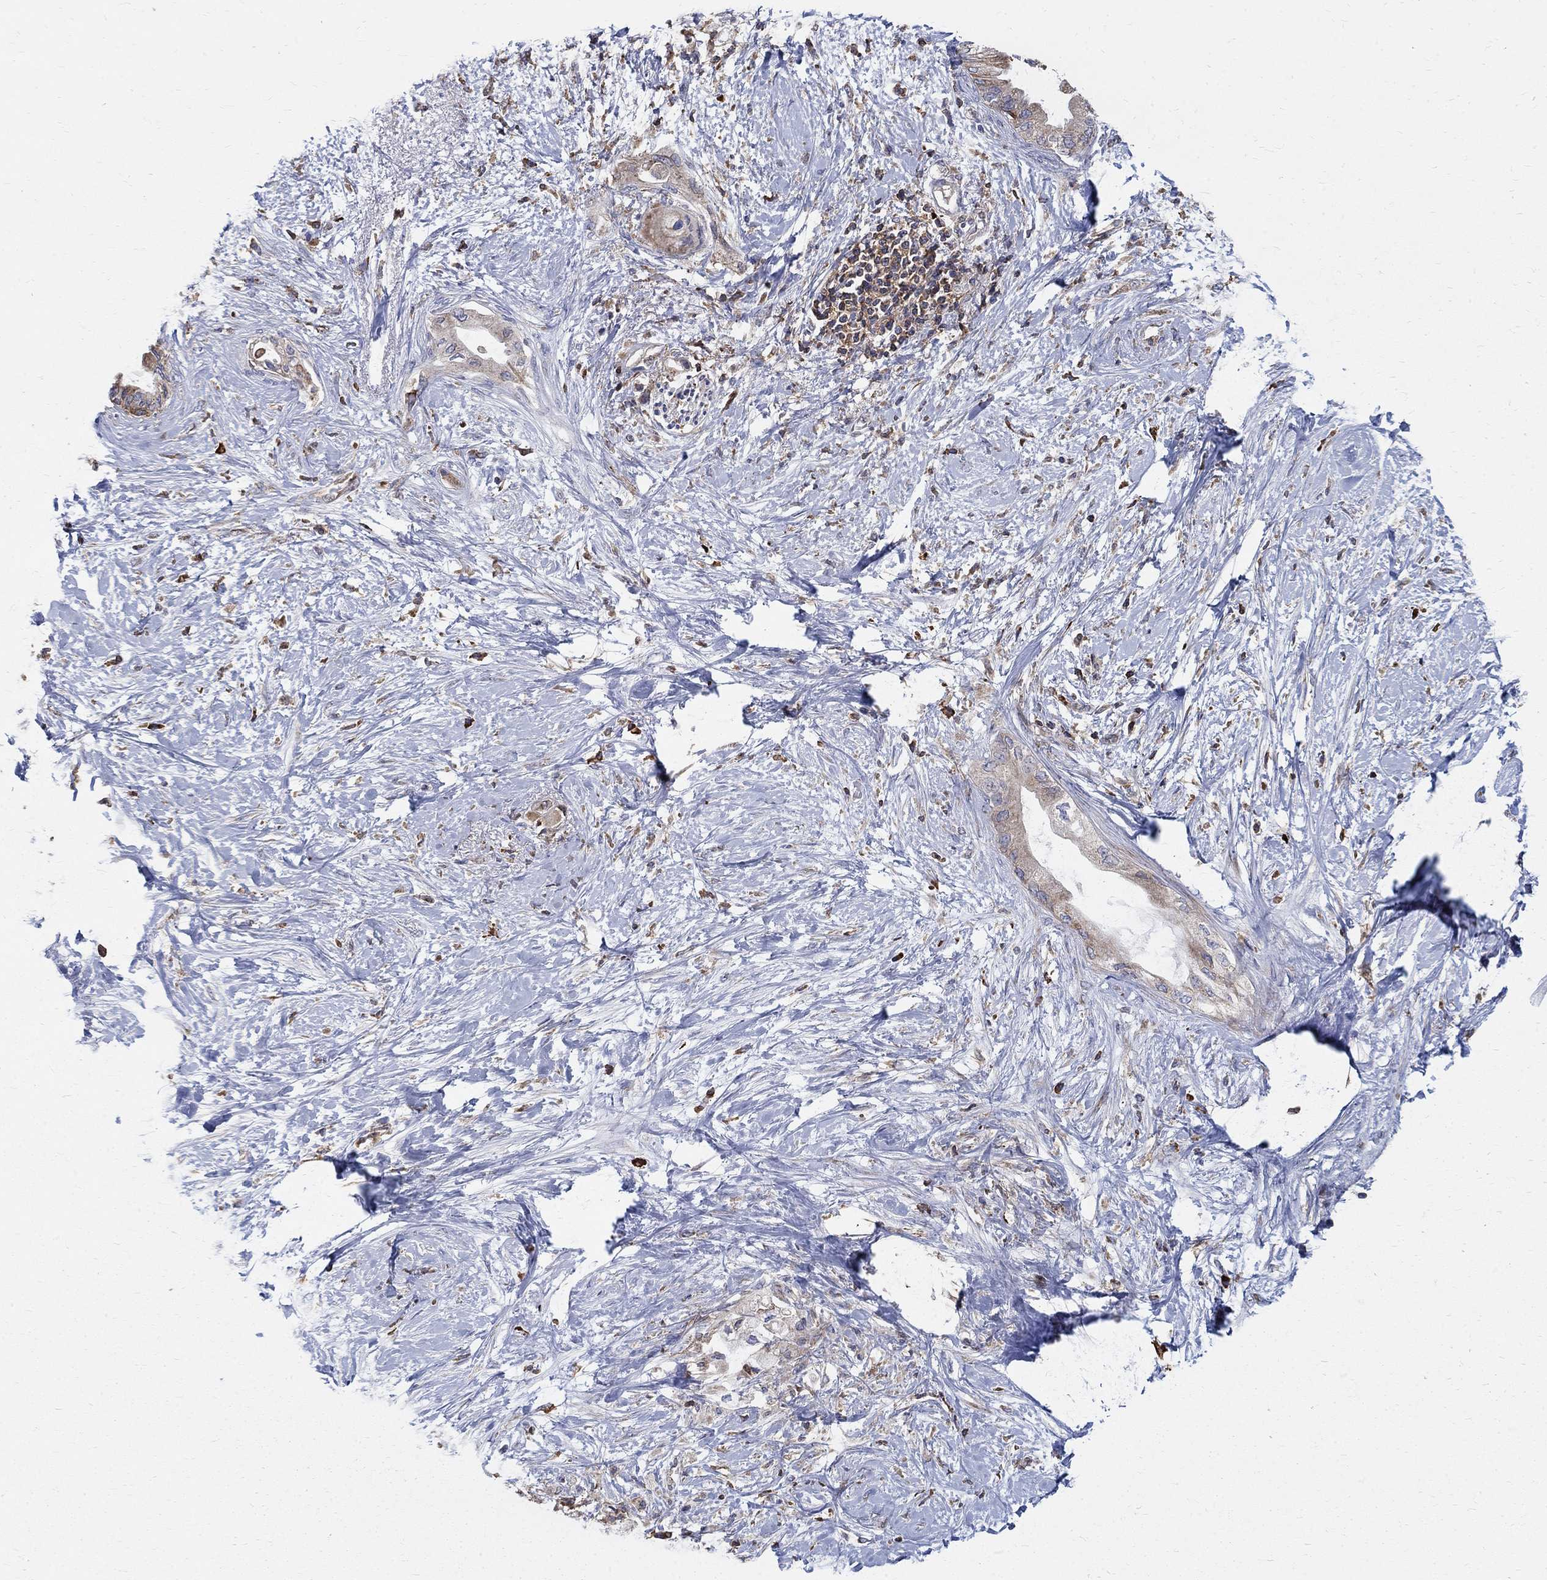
{"staining": {"intensity": "negative", "quantity": "none", "location": "none"}, "tissue": "pancreatic cancer", "cell_type": "Tumor cells", "image_type": "cancer", "snomed": [{"axis": "morphology", "description": "Normal tissue, NOS"}, {"axis": "morphology", "description": "Adenocarcinoma, NOS"}, {"axis": "topography", "description": "Pancreas"}, {"axis": "topography", "description": "Duodenum"}], "caption": "Protein analysis of pancreatic adenocarcinoma exhibits no significant expression in tumor cells.", "gene": "AGAP2", "patient": {"sex": "female", "age": 60}}